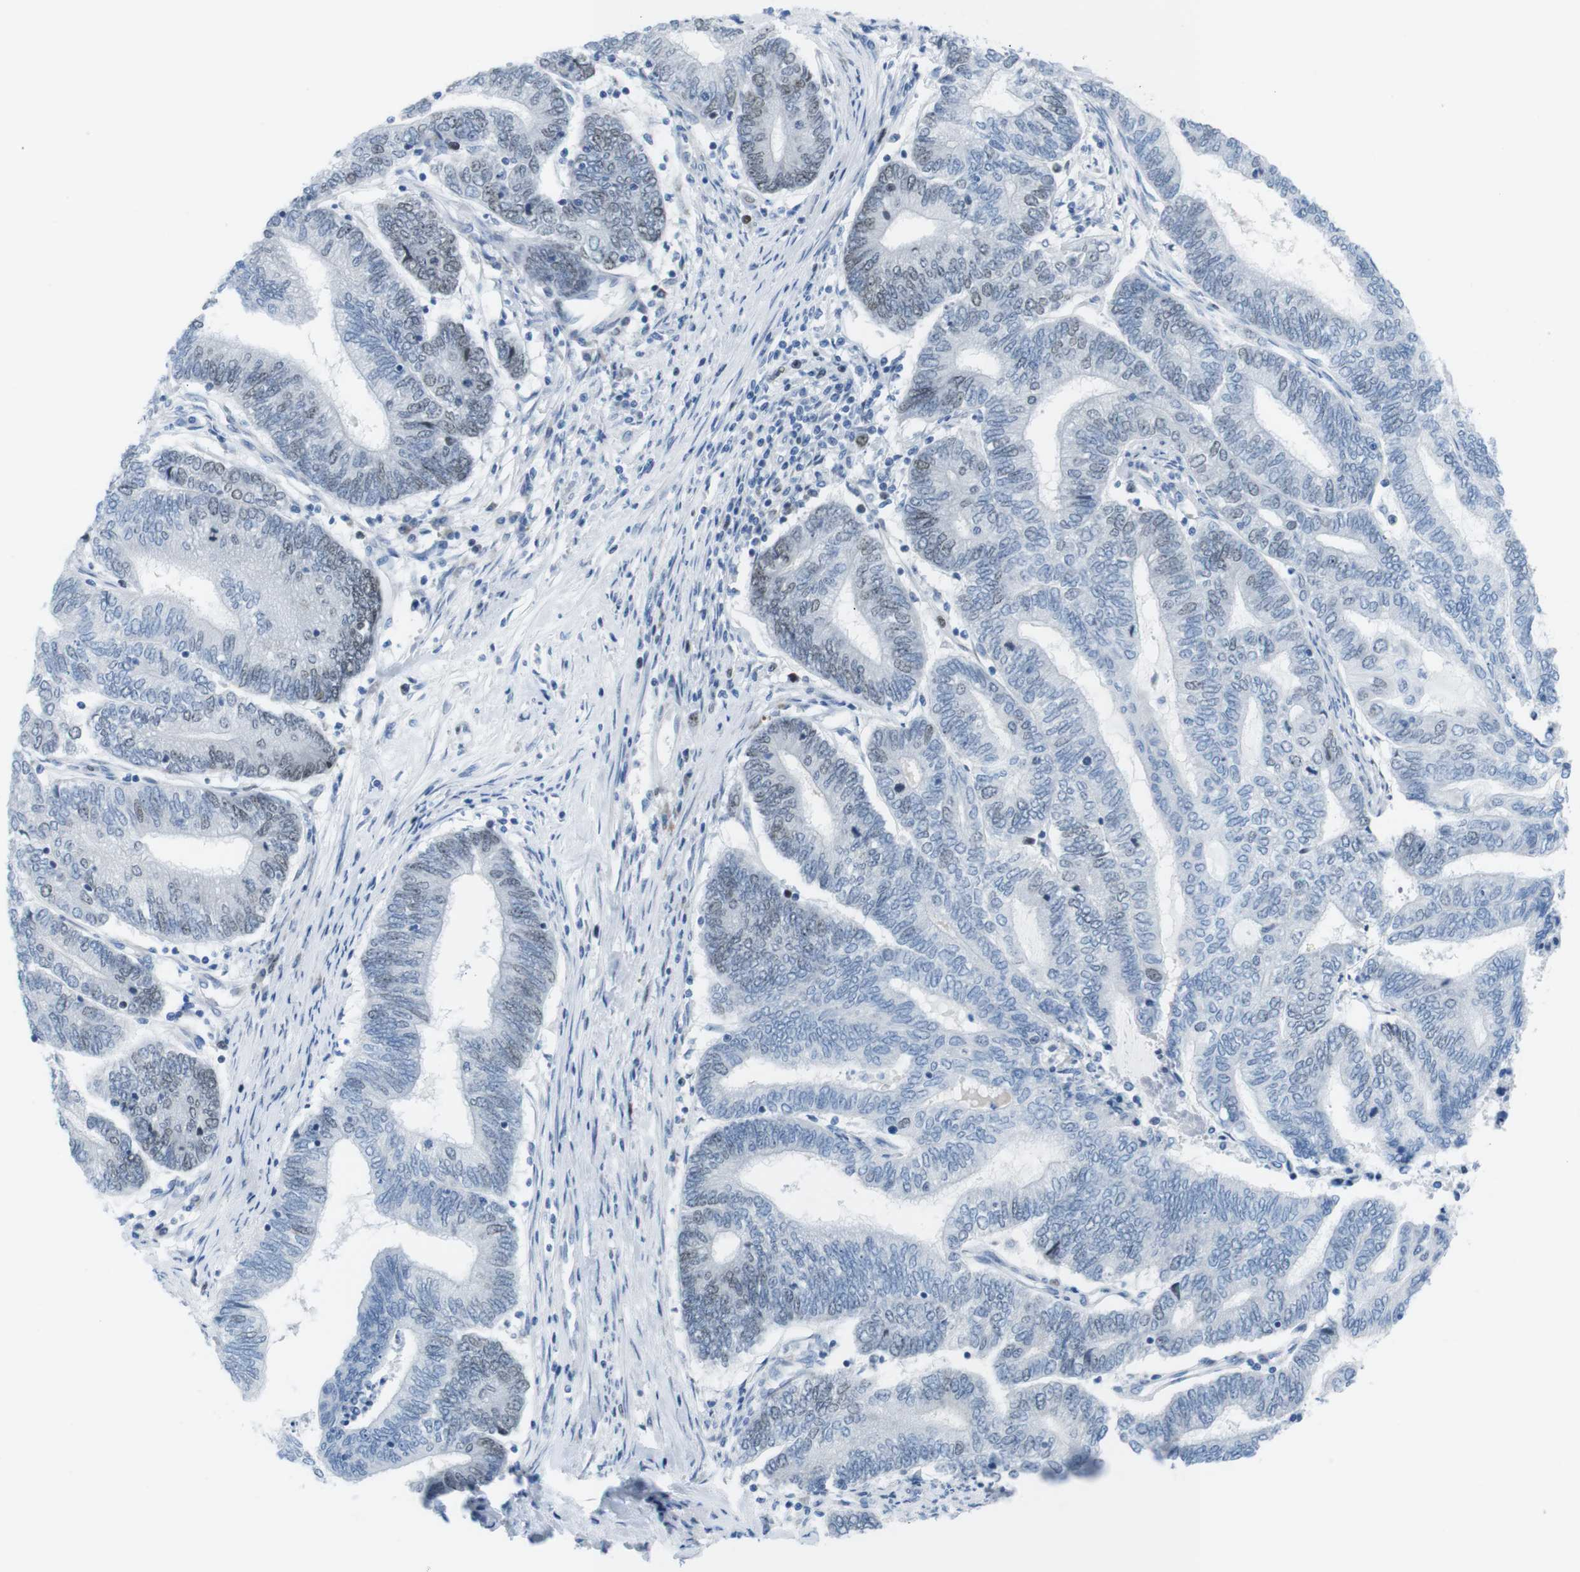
{"staining": {"intensity": "weak", "quantity": "<25%", "location": "nuclear"}, "tissue": "endometrial cancer", "cell_type": "Tumor cells", "image_type": "cancer", "snomed": [{"axis": "morphology", "description": "Adenocarcinoma, NOS"}, {"axis": "topography", "description": "Uterus"}, {"axis": "topography", "description": "Endometrium"}], "caption": "An image of human adenocarcinoma (endometrial) is negative for staining in tumor cells. (DAB (3,3'-diaminobenzidine) IHC with hematoxylin counter stain).", "gene": "CHAF1A", "patient": {"sex": "female", "age": 70}}